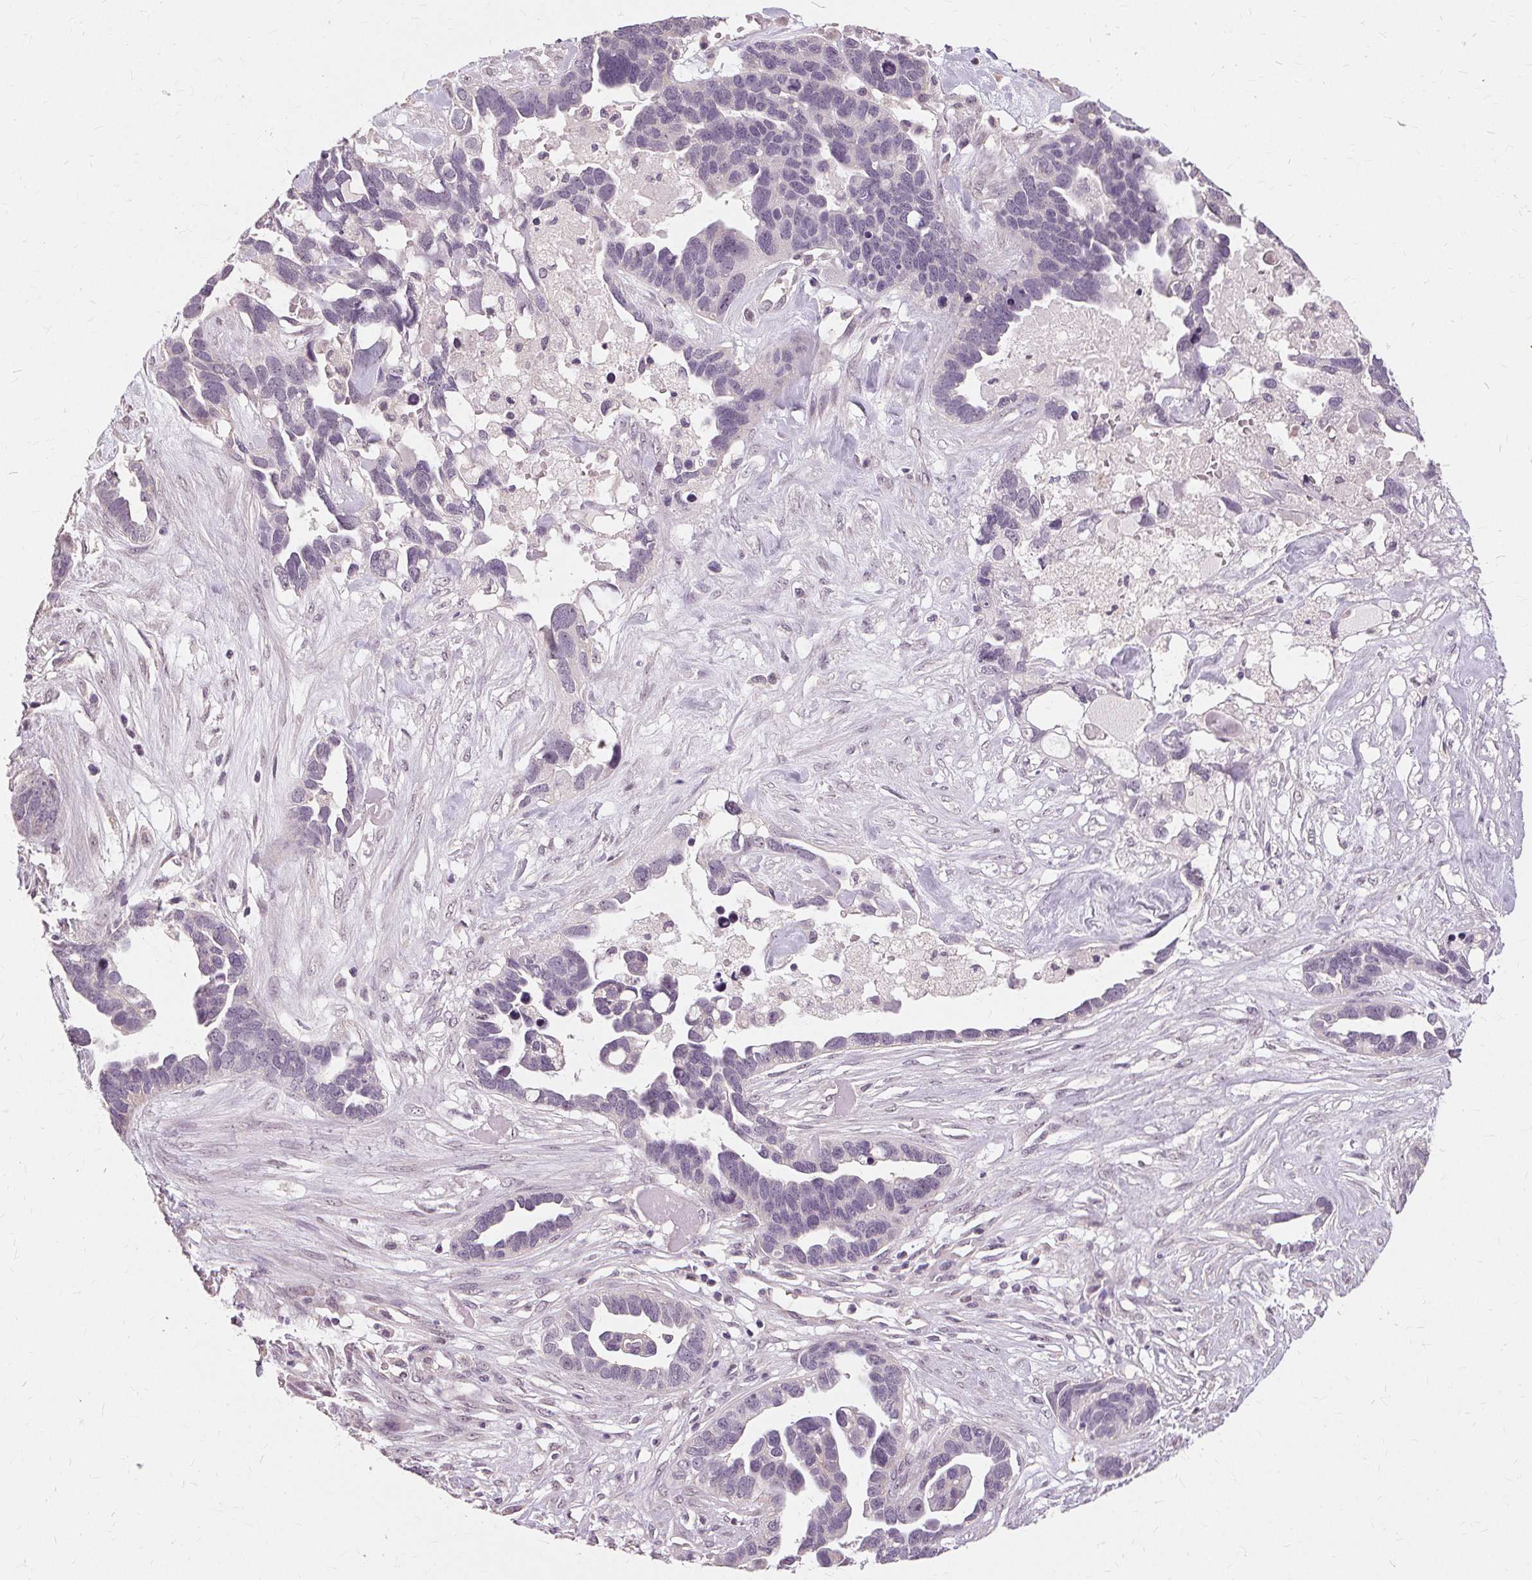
{"staining": {"intensity": "negative", "quantity": "none", "location": "none"}, "tissue": "ovarian cancer", "cell_type": "Tumor cells", "image_type": "cancer", "snomed": [{"axis": "morphology", "description": "Cystadenocarcinoma, serous, NOS"}, {"axis": "topography", "description": "Ovary"}], "caption": "Immunohistochemistry micrograph of neoplastic tissue: ovarian cancer (serous cystadenocarcinoma) stained with DAB demonstrates no significant protein positivity in tumor cells.", "gene": "SIGLEC6", "patient": {"sex": "female", "age": 54}}